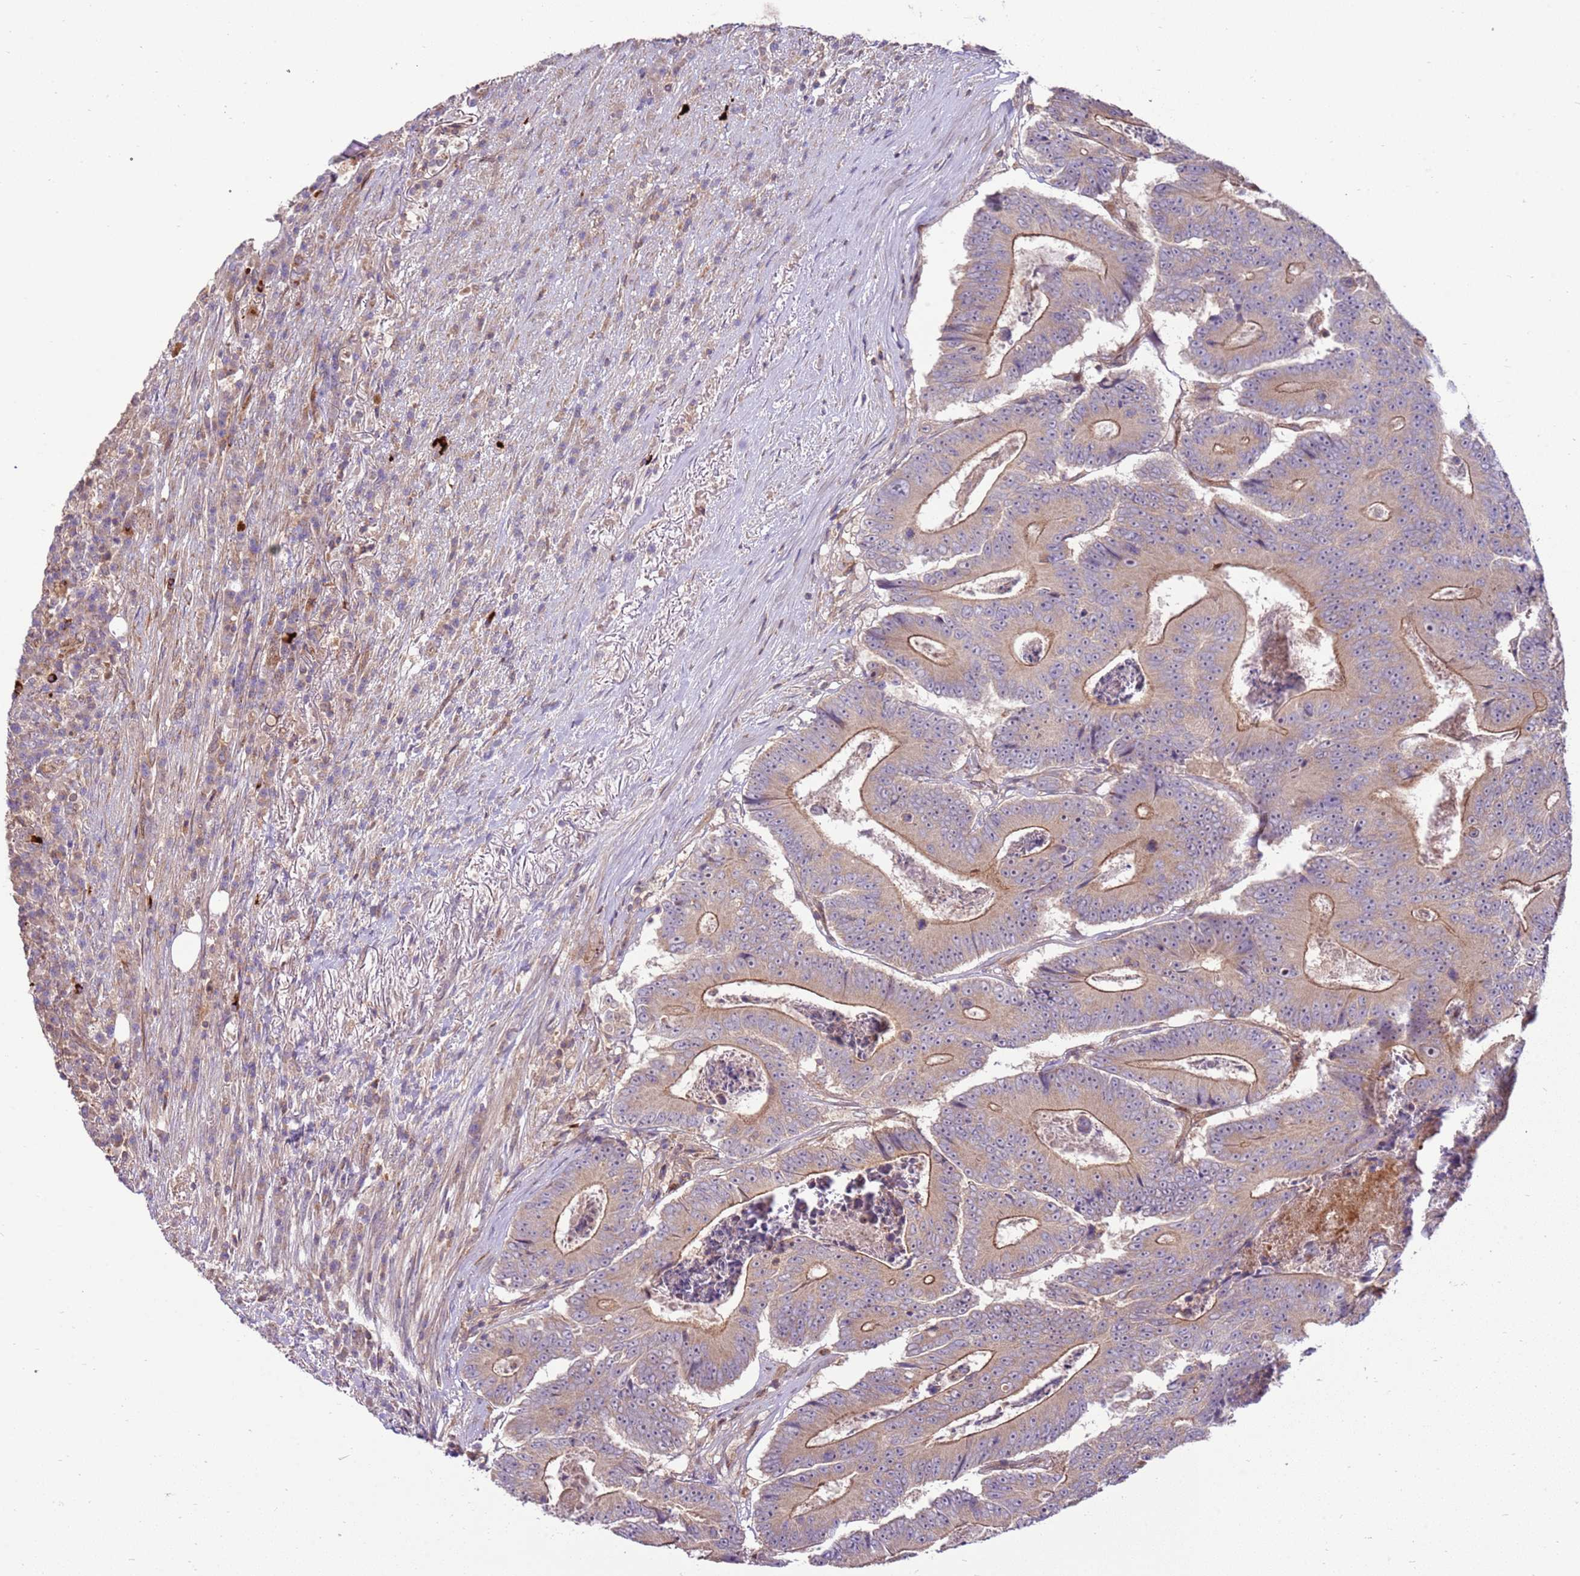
{"staining": {"intensity": "moderate", "quantity": "25%-75%", "location": "cytoplasmic/membranous"}, "tissue": "colorectal cancer", "cell_type": "Tumor cells", "image_type": "cancer", "snomed": [{"axis": "morphology", "description": "Adenocarcinoma, NOS"}, {"axis": "topography", "description": "Colon"}], "caption": "A photomicrograph of human adenocarcinoma (colorectal) stained for a protein exhibits moderate cytoplasmic/membranous brown staining in tumor cells. The staining was performed using DAB (3,3'-diaminobenzidine), with brown indicating positive protein expression. Nuclei are stained blue with hematoxylin.", "gene": "ZNF624", "patient": {"sex": "male", "age": 83}}